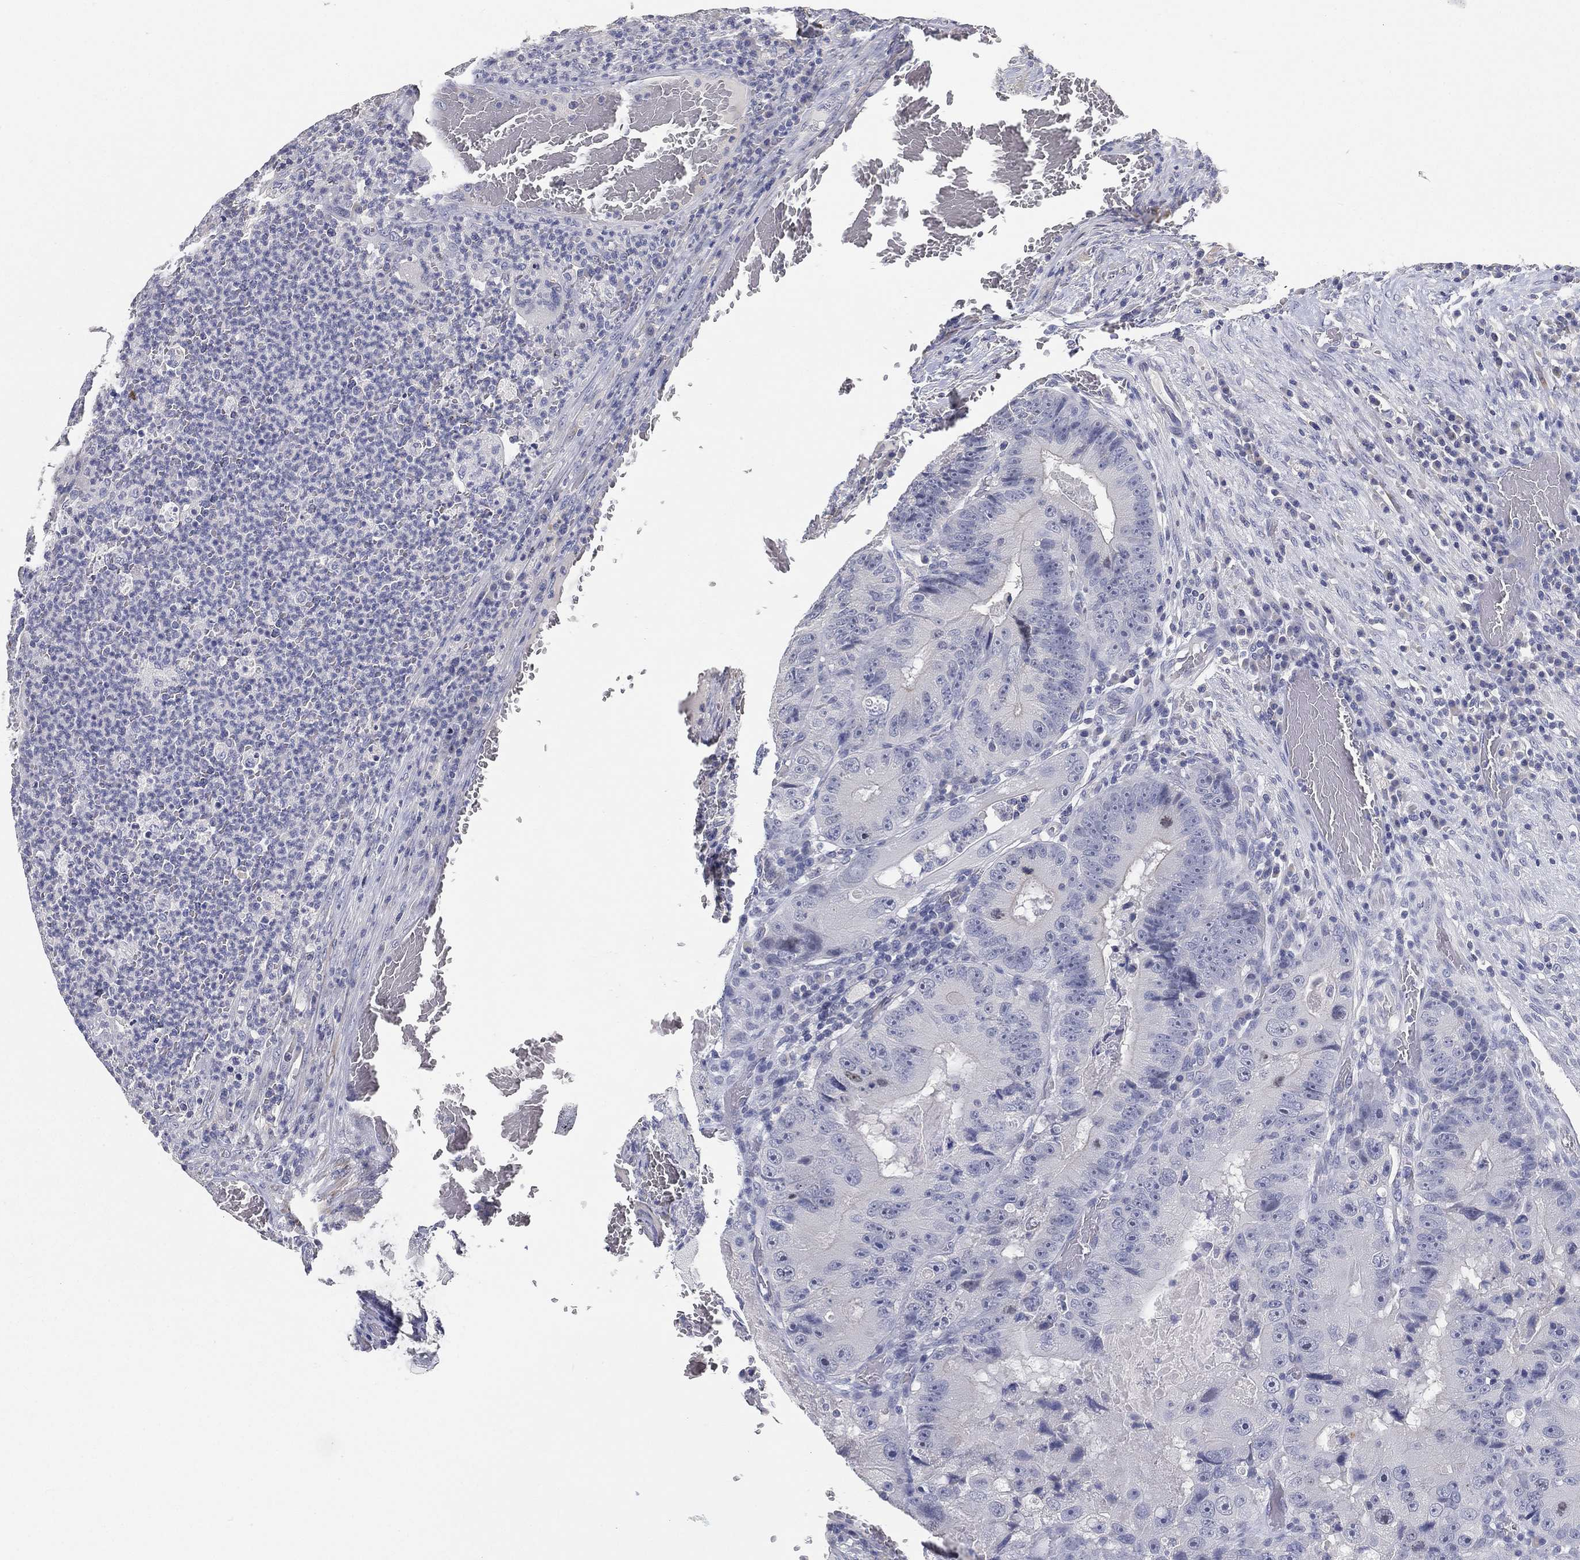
{"staining": {"intensity": "negative", "quantity": "none", "location": "none"}, "tissue": "colorectal cancer", "cell_type": "Tumor cells", "image_type": "cancer", "snomed": [{"axis": "morphology", "description": "Adenocarcinoma, NOS"}, {"axis": "topography", "description": "Colon"}], "caption": "There is no significant expression in tumor cells of colorectal cancer (adenocarcinoma).", "gene": "FAM187B", "patient": {"sex": "female", "age": 86}}